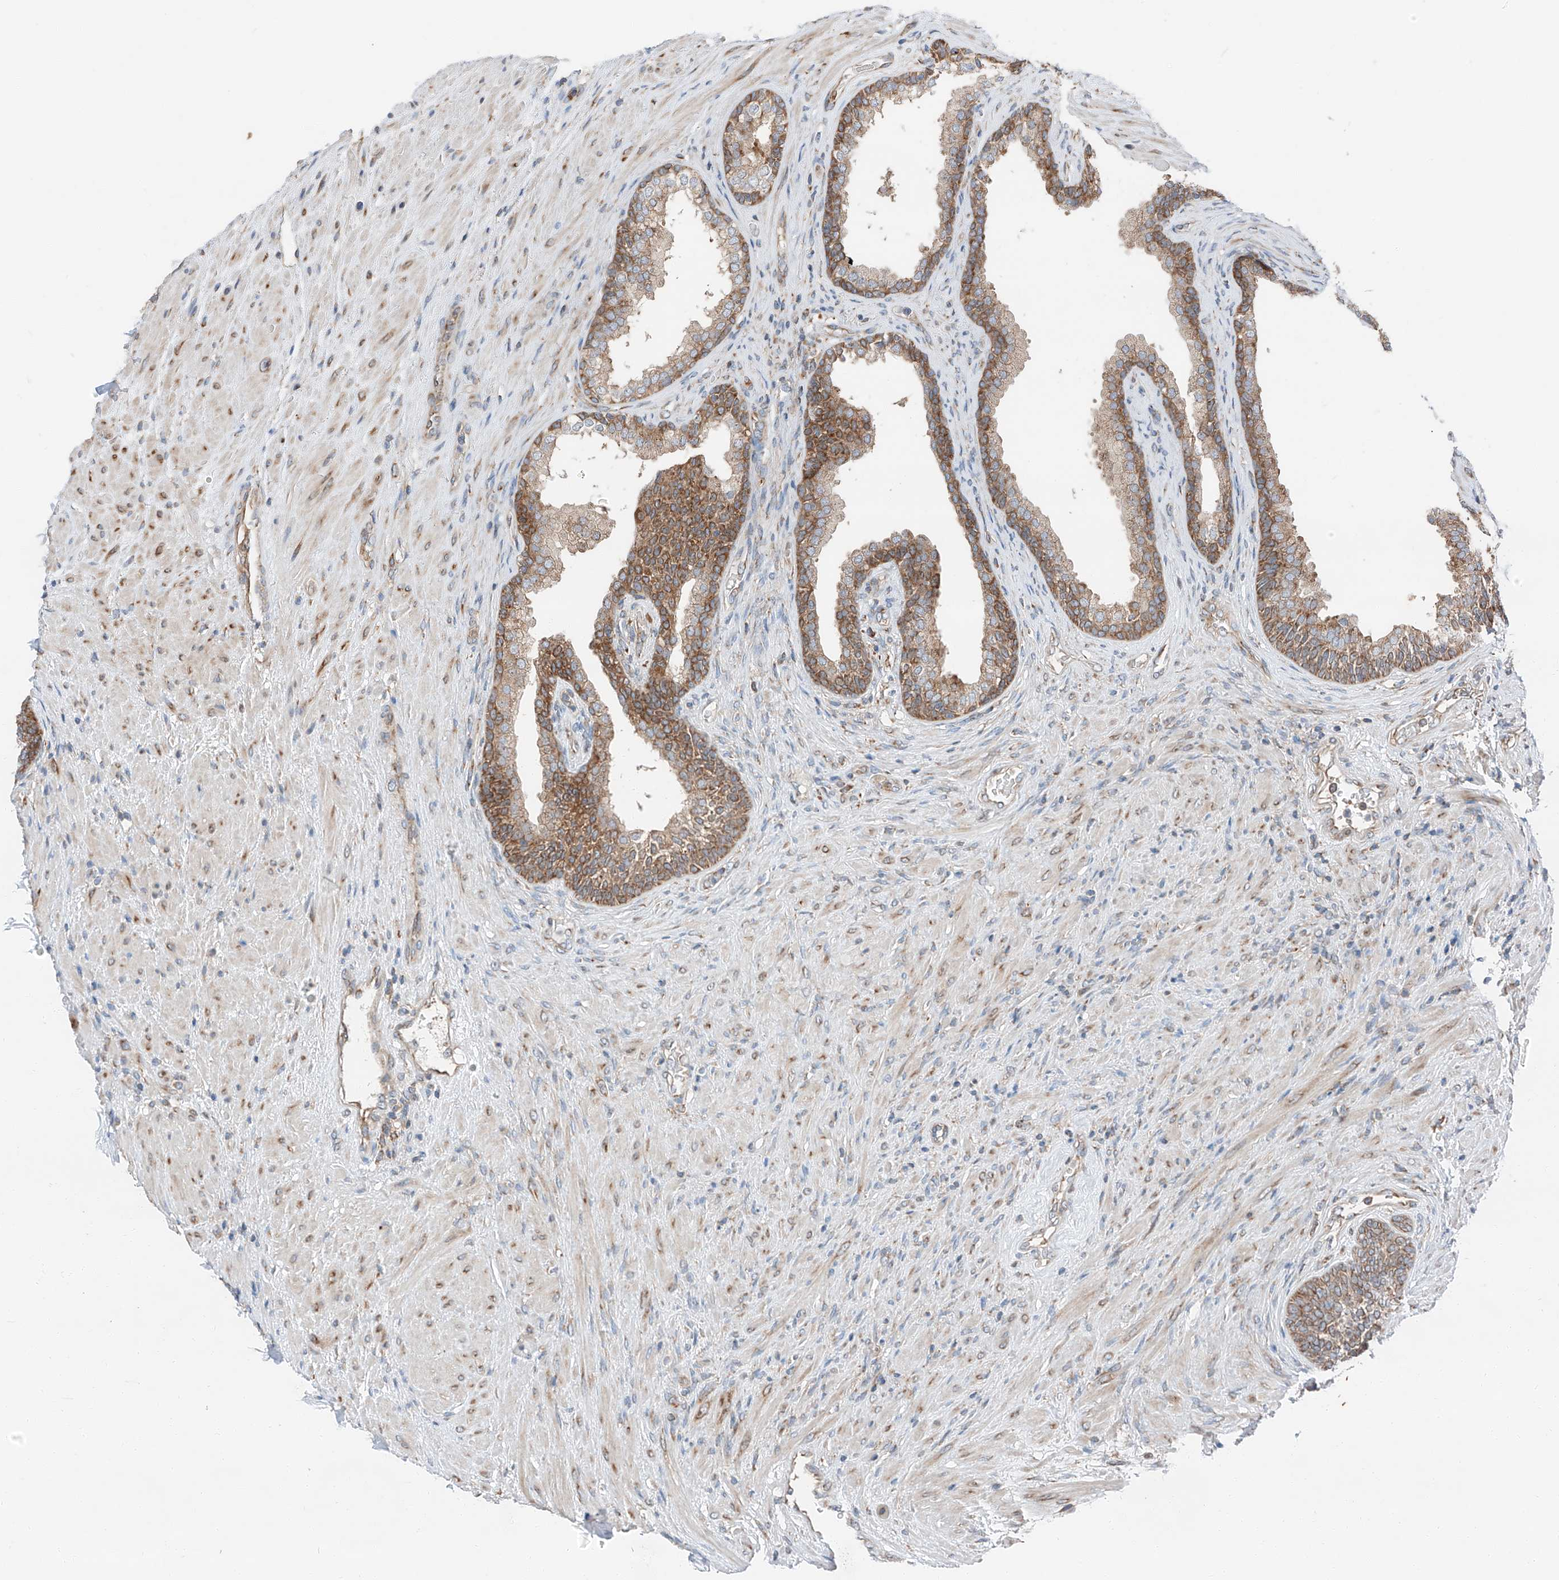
{"staining": {"intensity": "moderate", "quantity": "25%-75%", "location": "cytoplasmic/membranous"}, "tissue": "prostate", "cell_type": "Glandular cells", "image_type": "normal", "snomed": [{"axis": "morphology", "description": "Normal tissue, NOS"}, {"axis": "topography", "description": "Prostate"}], "caption": "DAB immunohistochemical staining of normal prostate displays moderate cytoplasmic/membranous protein staining in about 25%-75% of glandular cells. (DAB (3,3'-diaminobenzidine) = brown stain, brightfield microscopy at high magnification).", "gene": "ZC3H15", "patient": {"sex": "male", "age": 76}}